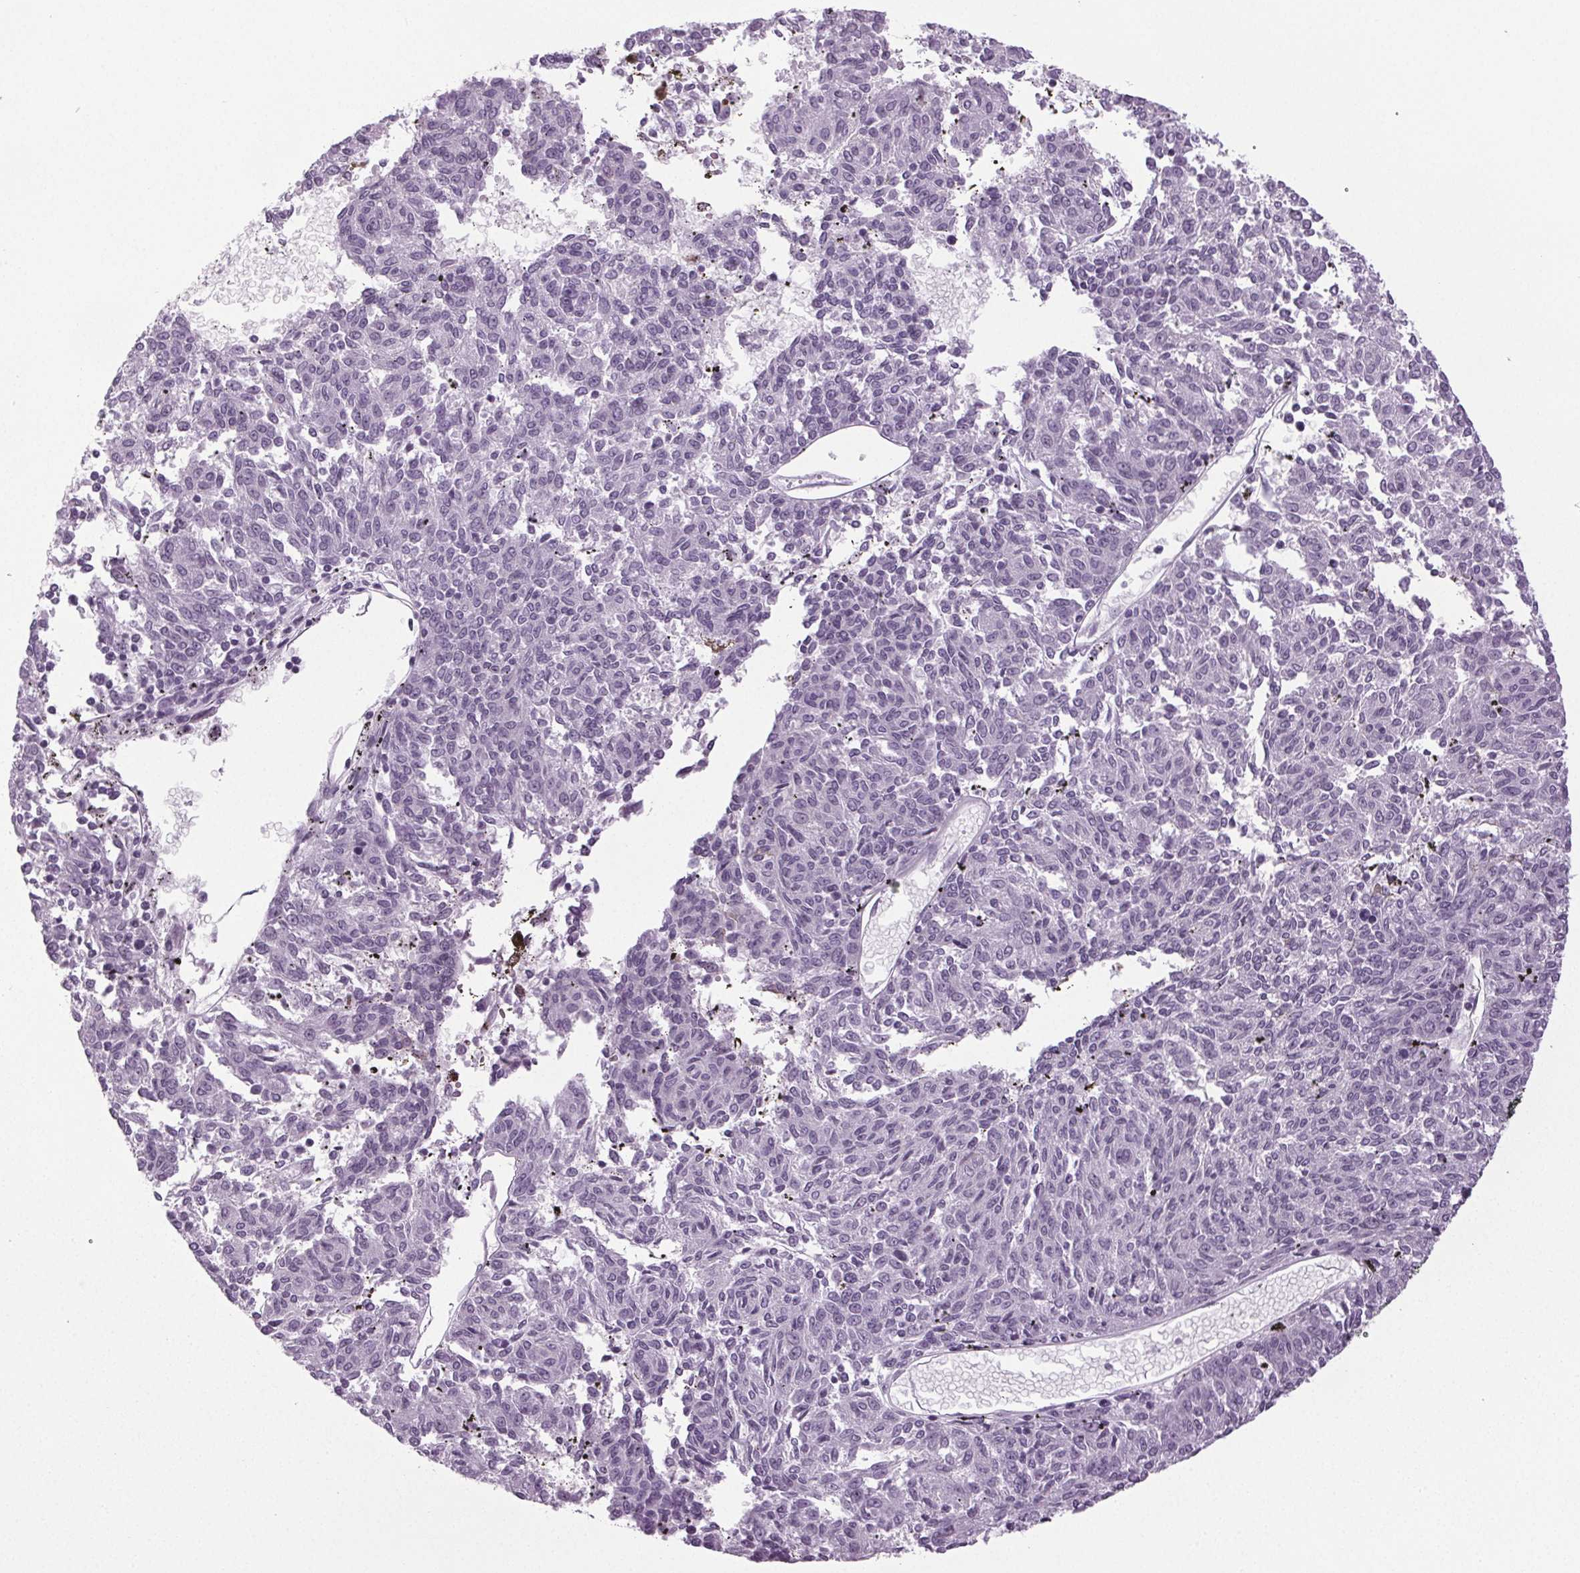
{"staining": {"intensity": "negative", "quantity": "none", "location": "none"}, "tissue": "melanoma", "cell_type": "Tumor cells", "image_type": "cancer", "snomed": [{"axis": "morphology", "description": "Malignant melanoma, NOS"}, {"axis": "topography", "description": "Skin"}], "caption": "A micrograph of malignant melanoma stained for a protein shows no brown staining in tumor cells. Nuclei are stained in blue.", "gene": "IGF2BP1", "patient": {"sex": "female", "age": 72}}